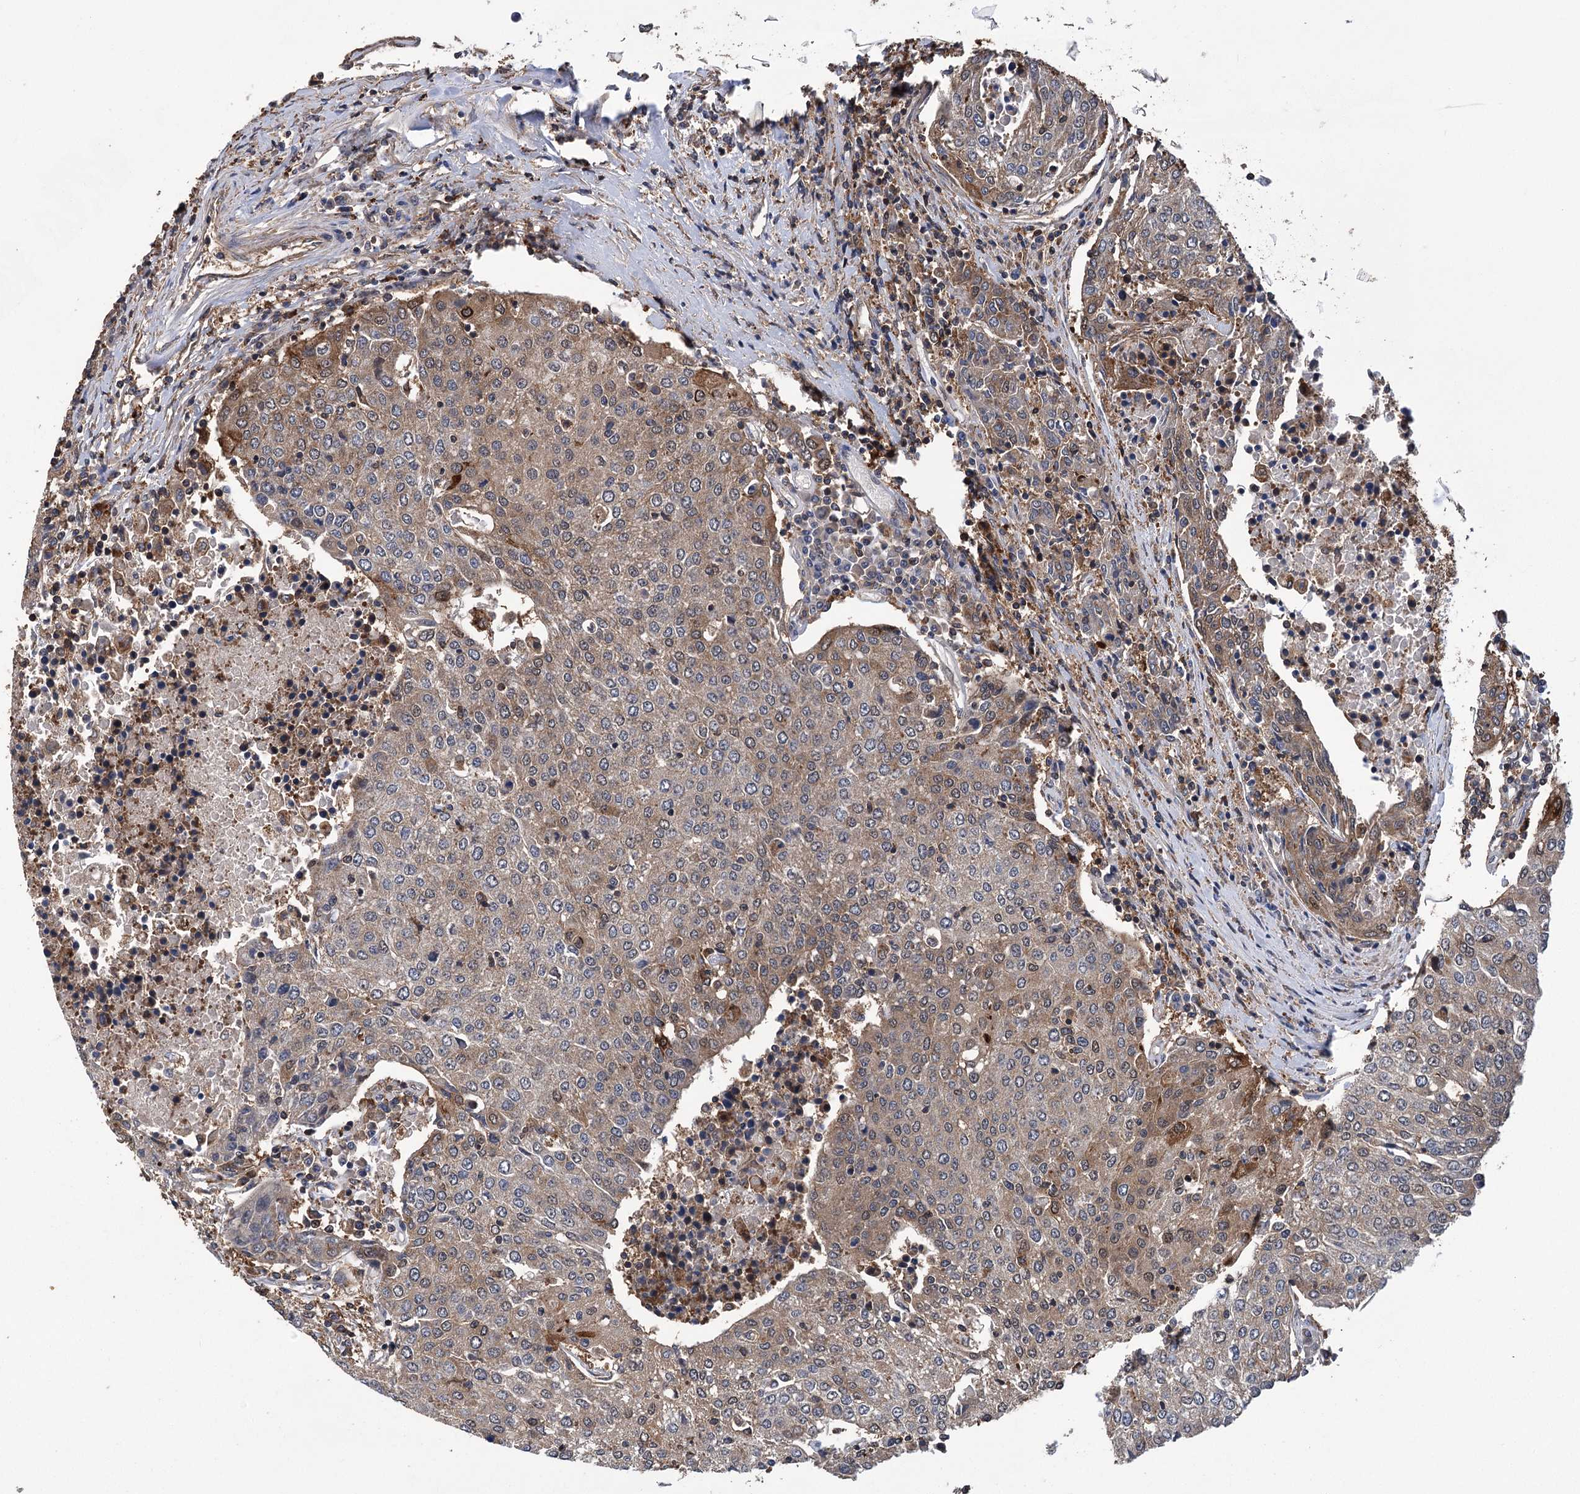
{"staining": {"intensity": "weak", "quantity": "<25%", "location": "cytoplasmic/membranous"}, "tissue": "urothelial cancer", "cell_type": "Tumor cells", "image_type": "cancer", "snomed": [{"axis": "morphology", "description": "Urothelial carcinoma, High grade"}, {"axis": "topography", "description": "Urinary bladder"}], "caption": "There is no significant expression in tumor cells of high-grade urothelial carcinoma. (DAB (3,3'-diaminobenzidine) immunohistochemistry with hematoxylin counter stain).", "gene": "DPP3", "patient": {"sex": "female", "age": 85}}